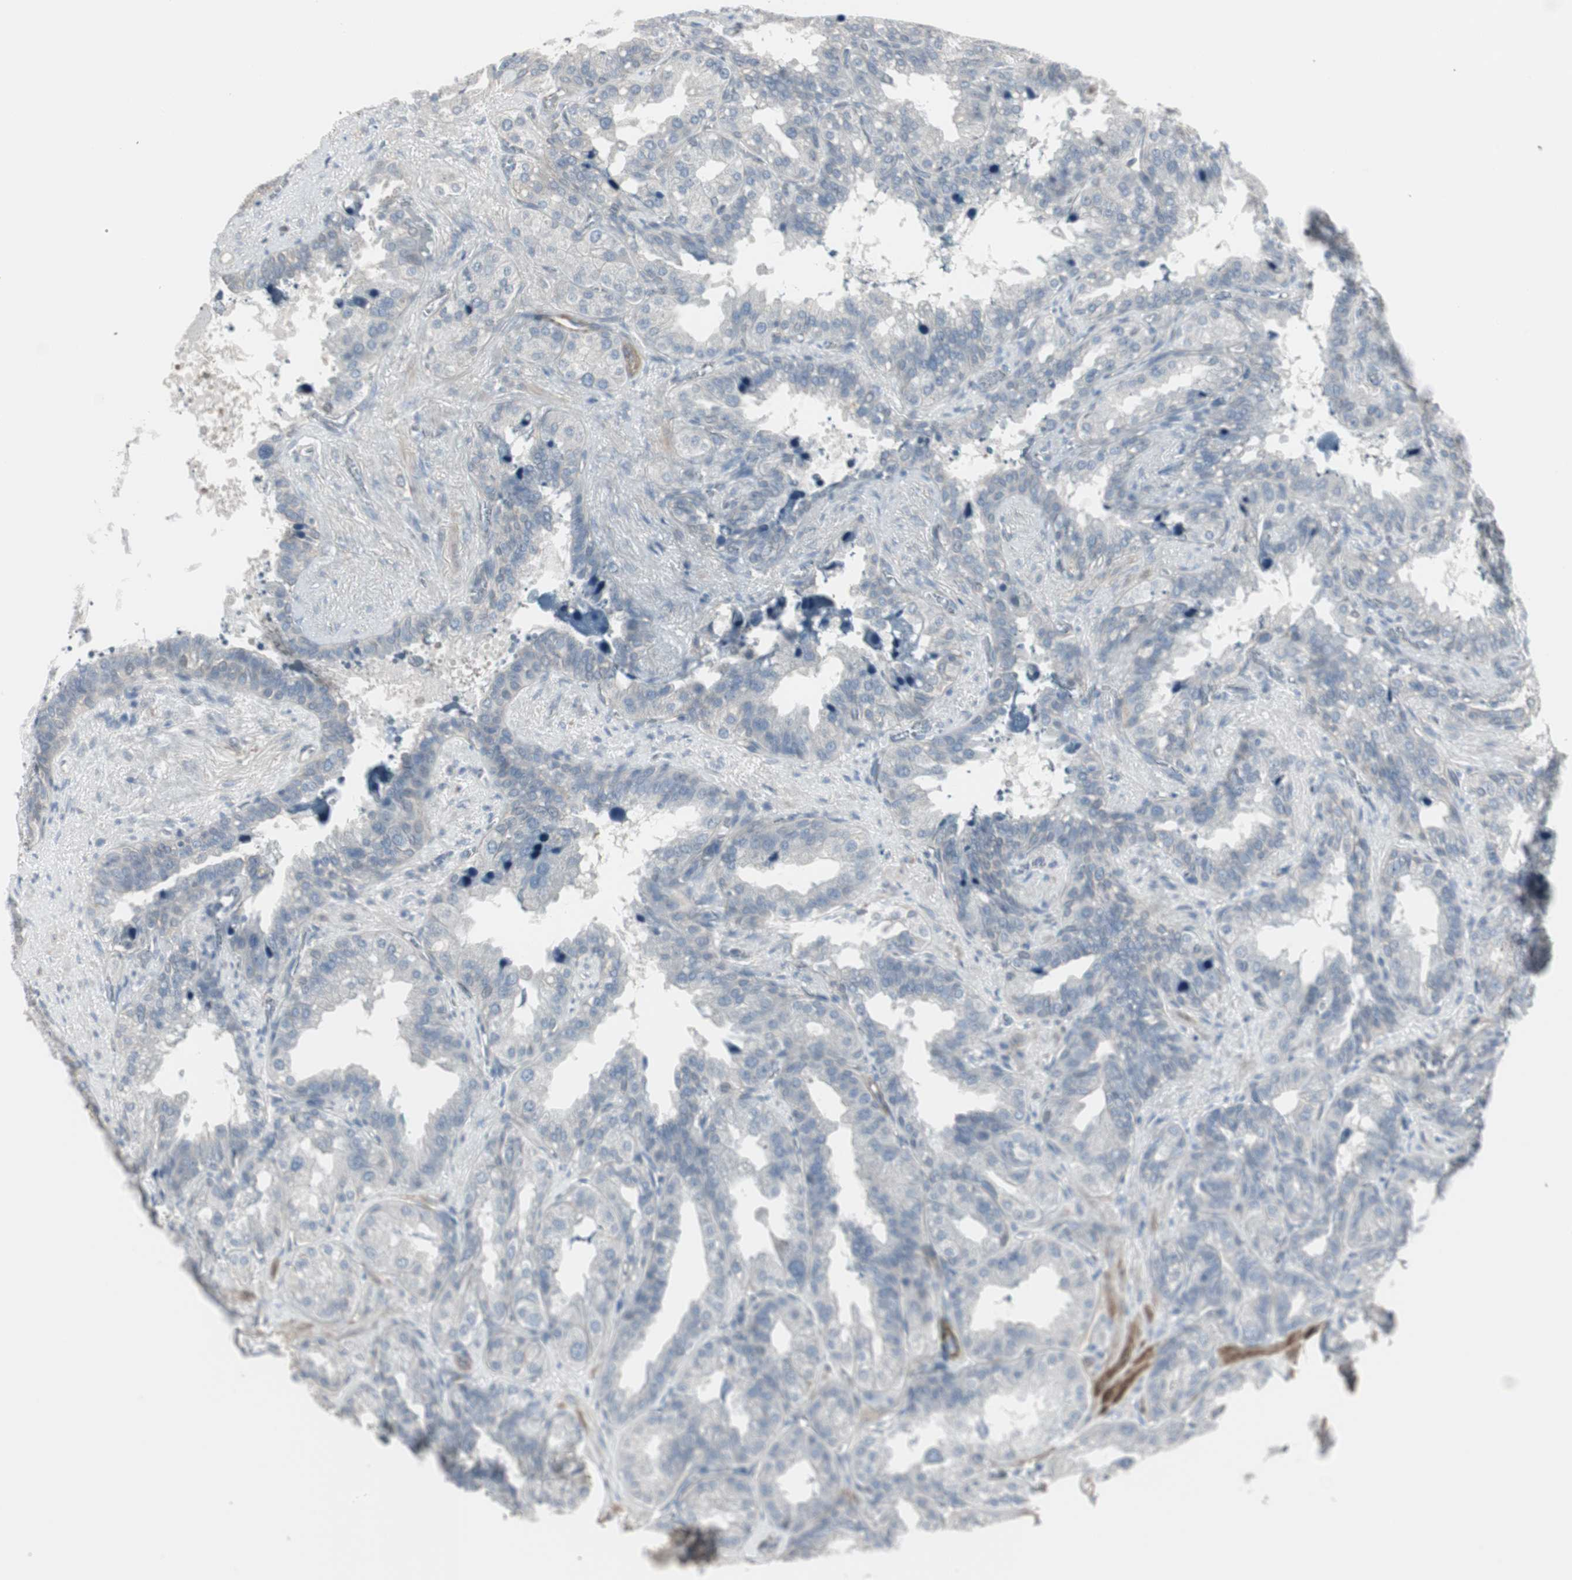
{"staining": {"intensity": "negative", "quantity": "none", "location": "none"}, "tissue": "seminal vesicle", "cell_type": "Glandular cells", "image_type": "normal", "snomed": [{"axis": "morphology", "description": "Normal tissue, NOS"}, {"axis": "topography", "description": "Prostate"}, {"axis": "topography", "description": "Seminal veicle"}], "caption": "Seminal vesicle was stained to show a protein in brown. There is no significant positivity in glandular cells. (DAB (3,3'-diaminobenzidine) IHC, high magnification).", "gene": "DMPK", "patient": {"sex": "male", "age": 51}}